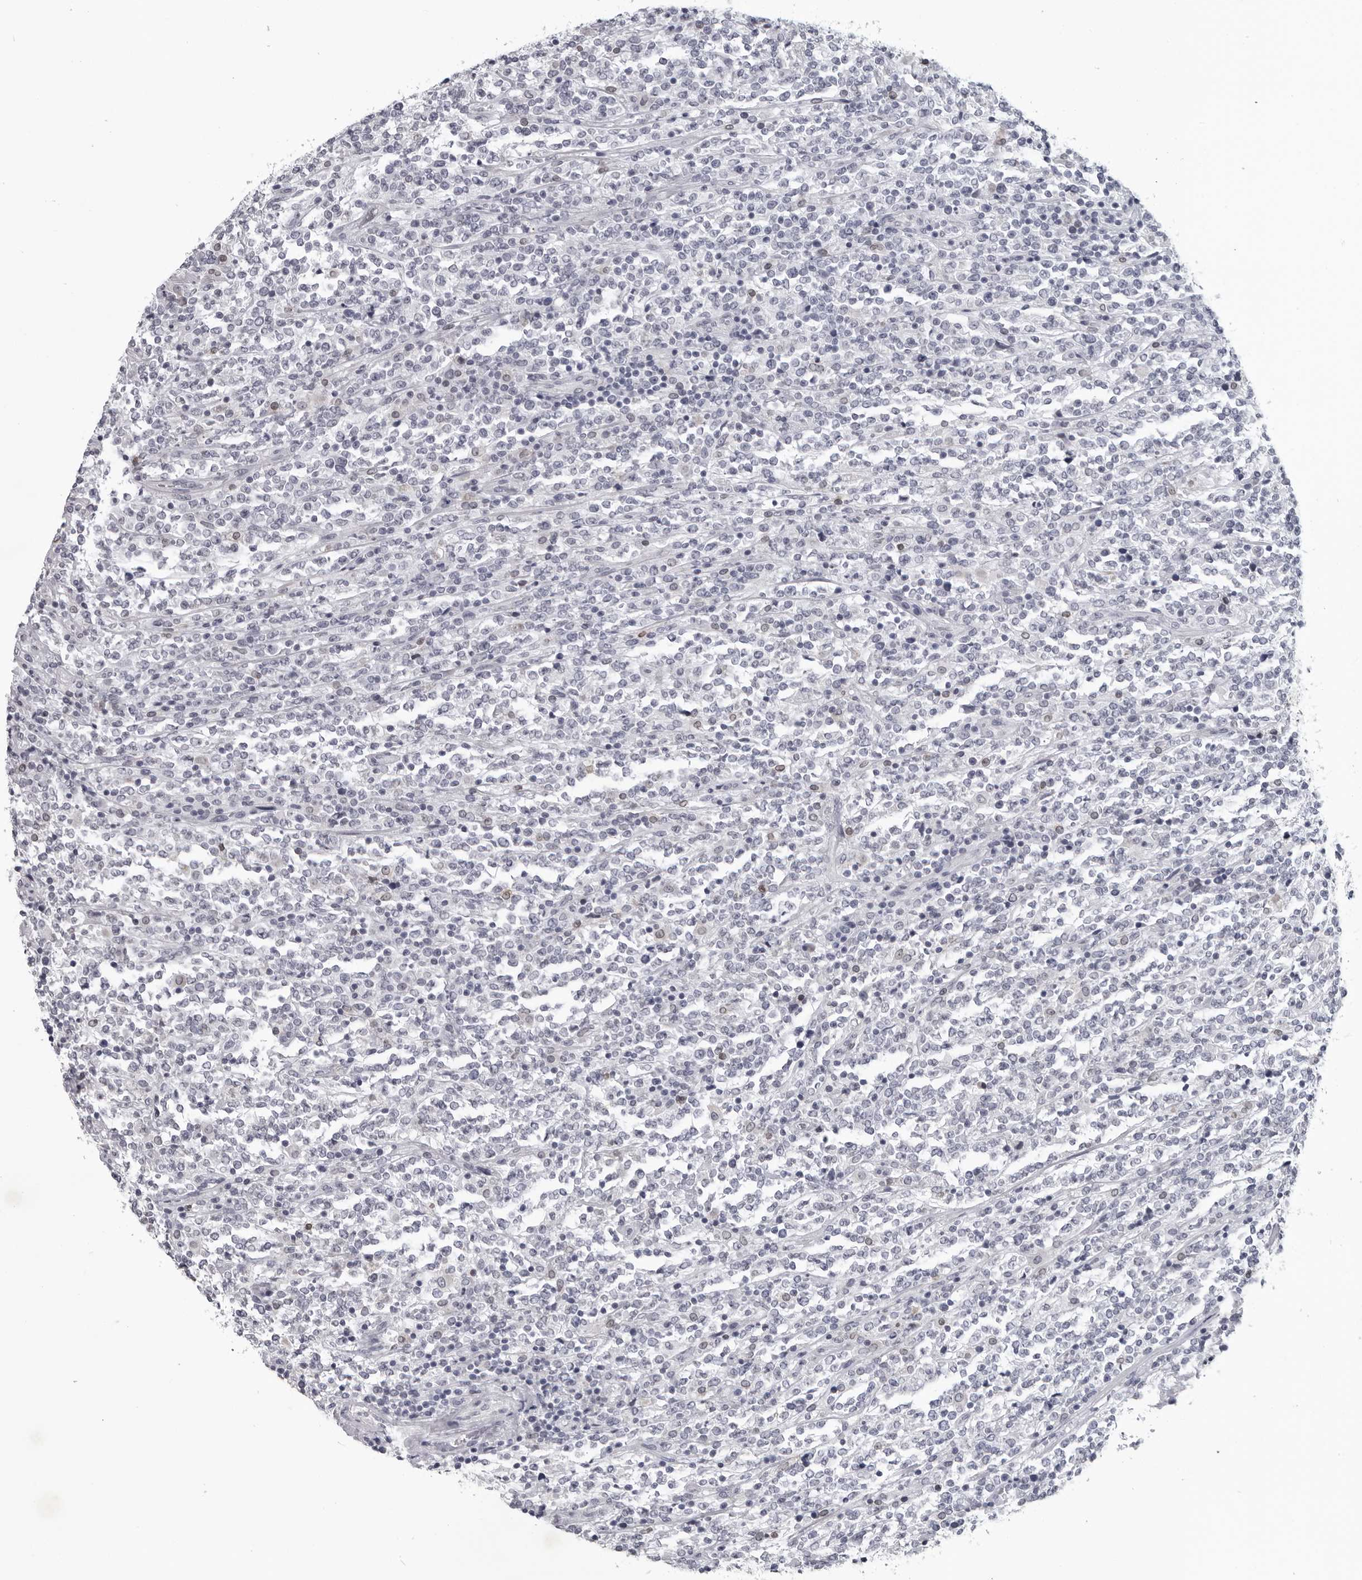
{"staining": {"intensity": "negative", "quantity": "none", "location": "none"}, "tissue": "lymphoma", "cell_type": "Tumor cells", "image_type": "cancer", "snomed": [{"axis": "morphology", "description": "Malignant lymphoma, non-Hodgkin's type, High grade"}, {"axis": "topography", "description": "Soft tissue"}], "caption": "Lymphoma was stained to show a protein in brown. There is no significant positivity in tumor cells. (Brightfield microscopy of DAB immunohistochemistry (IHC) at high magnification).", "gene": "OPLAH", "patient": {"sex": "male", "age": 18}}